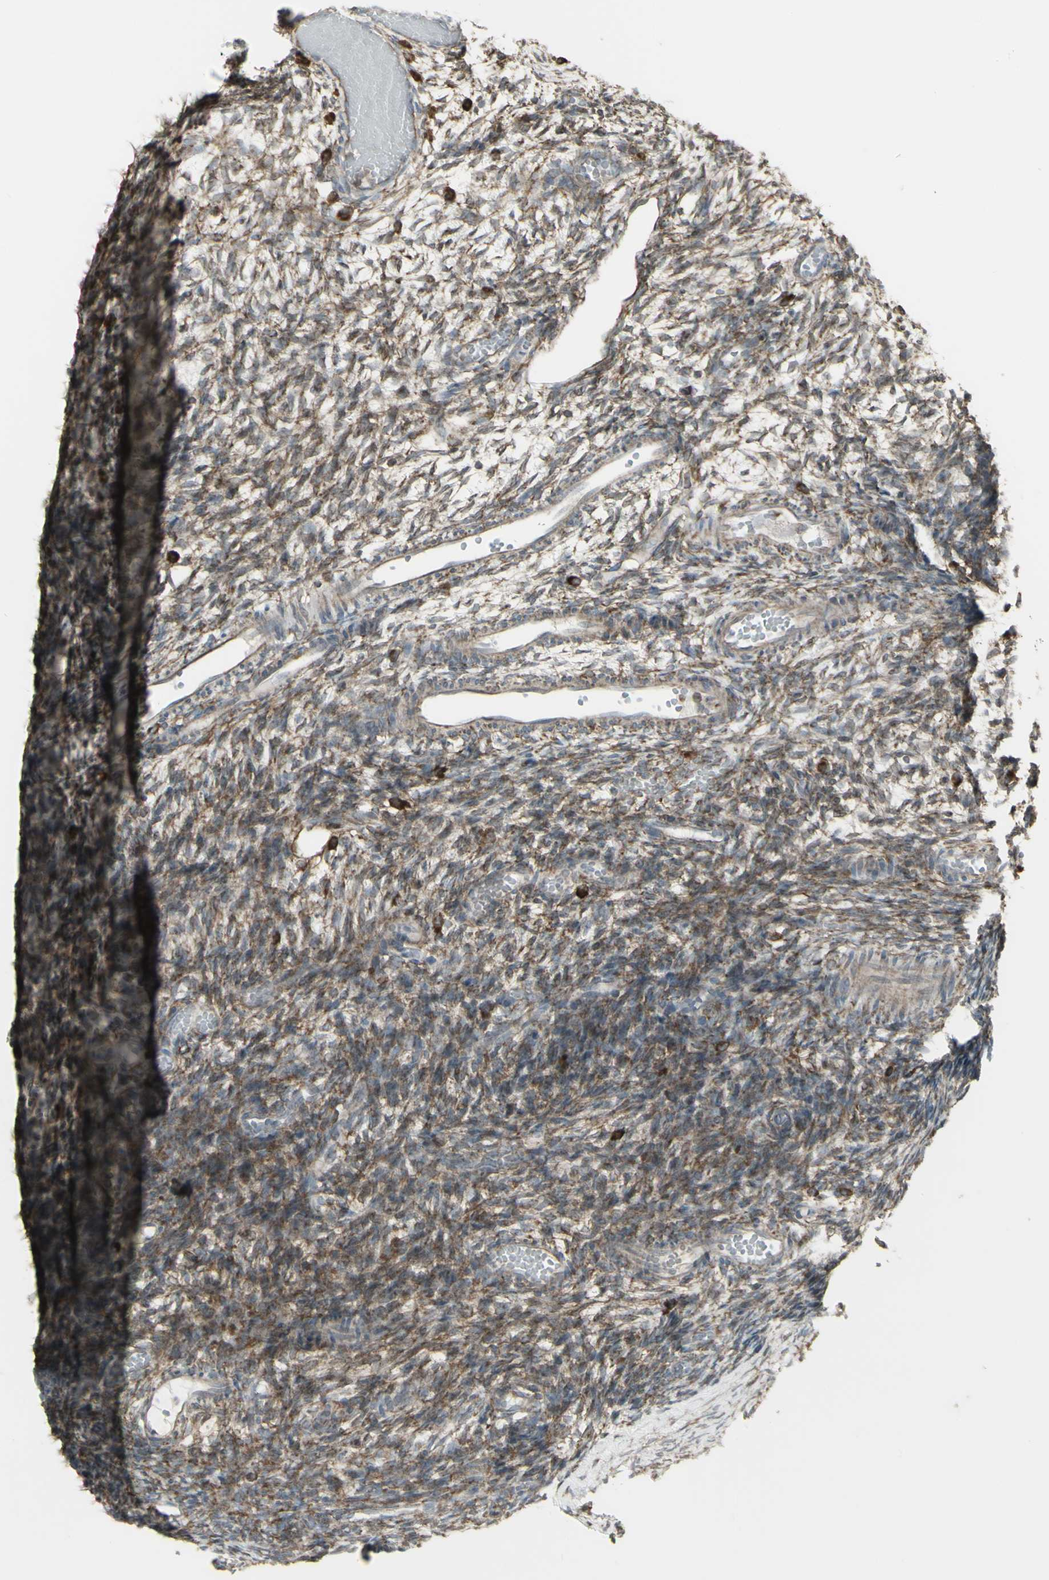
{"staining": {"intensity": "moderate", "quantity": ">75%", "location": "cytoplasmic/membranous"}, "tissue": "ovary", "cell_type": "Ovarian stroma cells", "image_type": "normal", "snomed": [{"axis": "morphology", "description": "Normal tissue, NOS"}, {"axis": "topography", "description": "Ovary"}], "caption": "The photomicrograph displays staining of unremarkable ovary, revealing moderate cytoplasmic/membranous protein positivity (brown color) within ovarian stroma cells.", "gene": "FKBP3", "patient": {"sex": "female", "age": 35}}